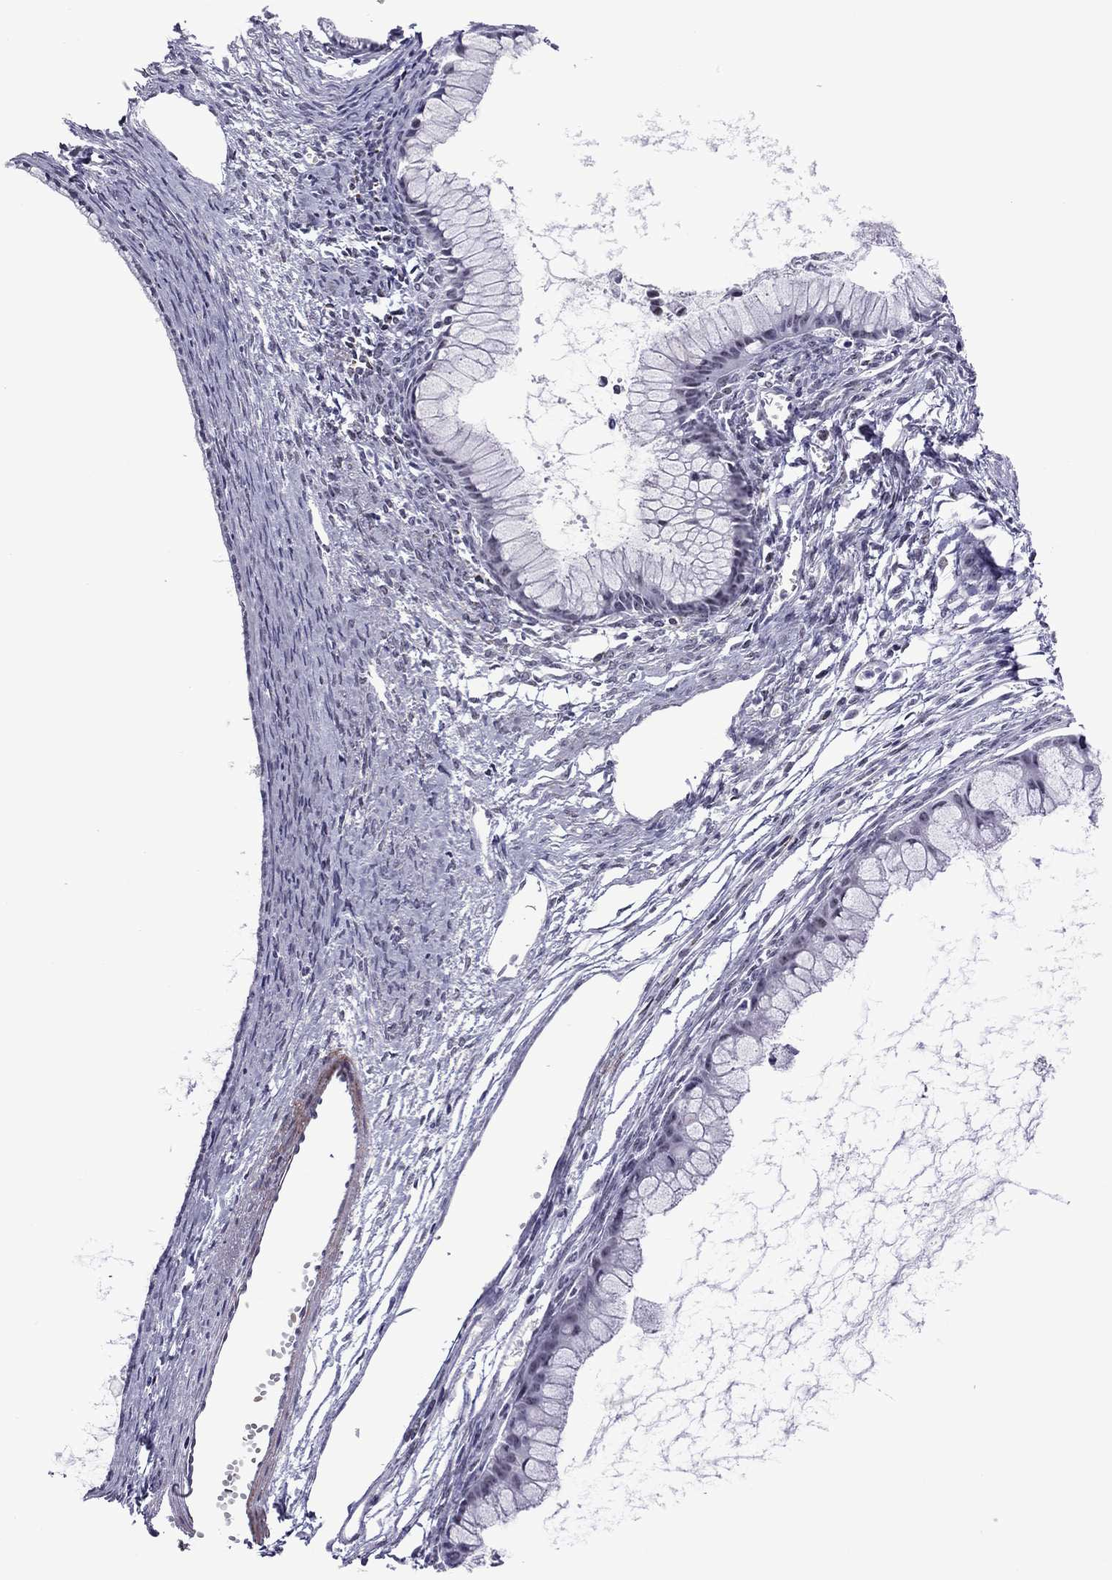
{"staining": {"intensity": "negative", "quantity": "none", "location": "none"}, "tissue": "ovarian cancer", "cell_type": "Tumor cells", "image_type": "cancer", "snomed": [{"axis": "morphology", "description": "Cystadenocarcinoma, mucinous, NOS"}, {"axis": "topography", "description": "Ovary"}], "caption": "Ovarian mucinous cystadenocarcinoma stained for a protein using immunohistochemistry shows no positivity tumor cells.", "gene": "ZNF646", "patient": {"sex": "female", "age": 41}}